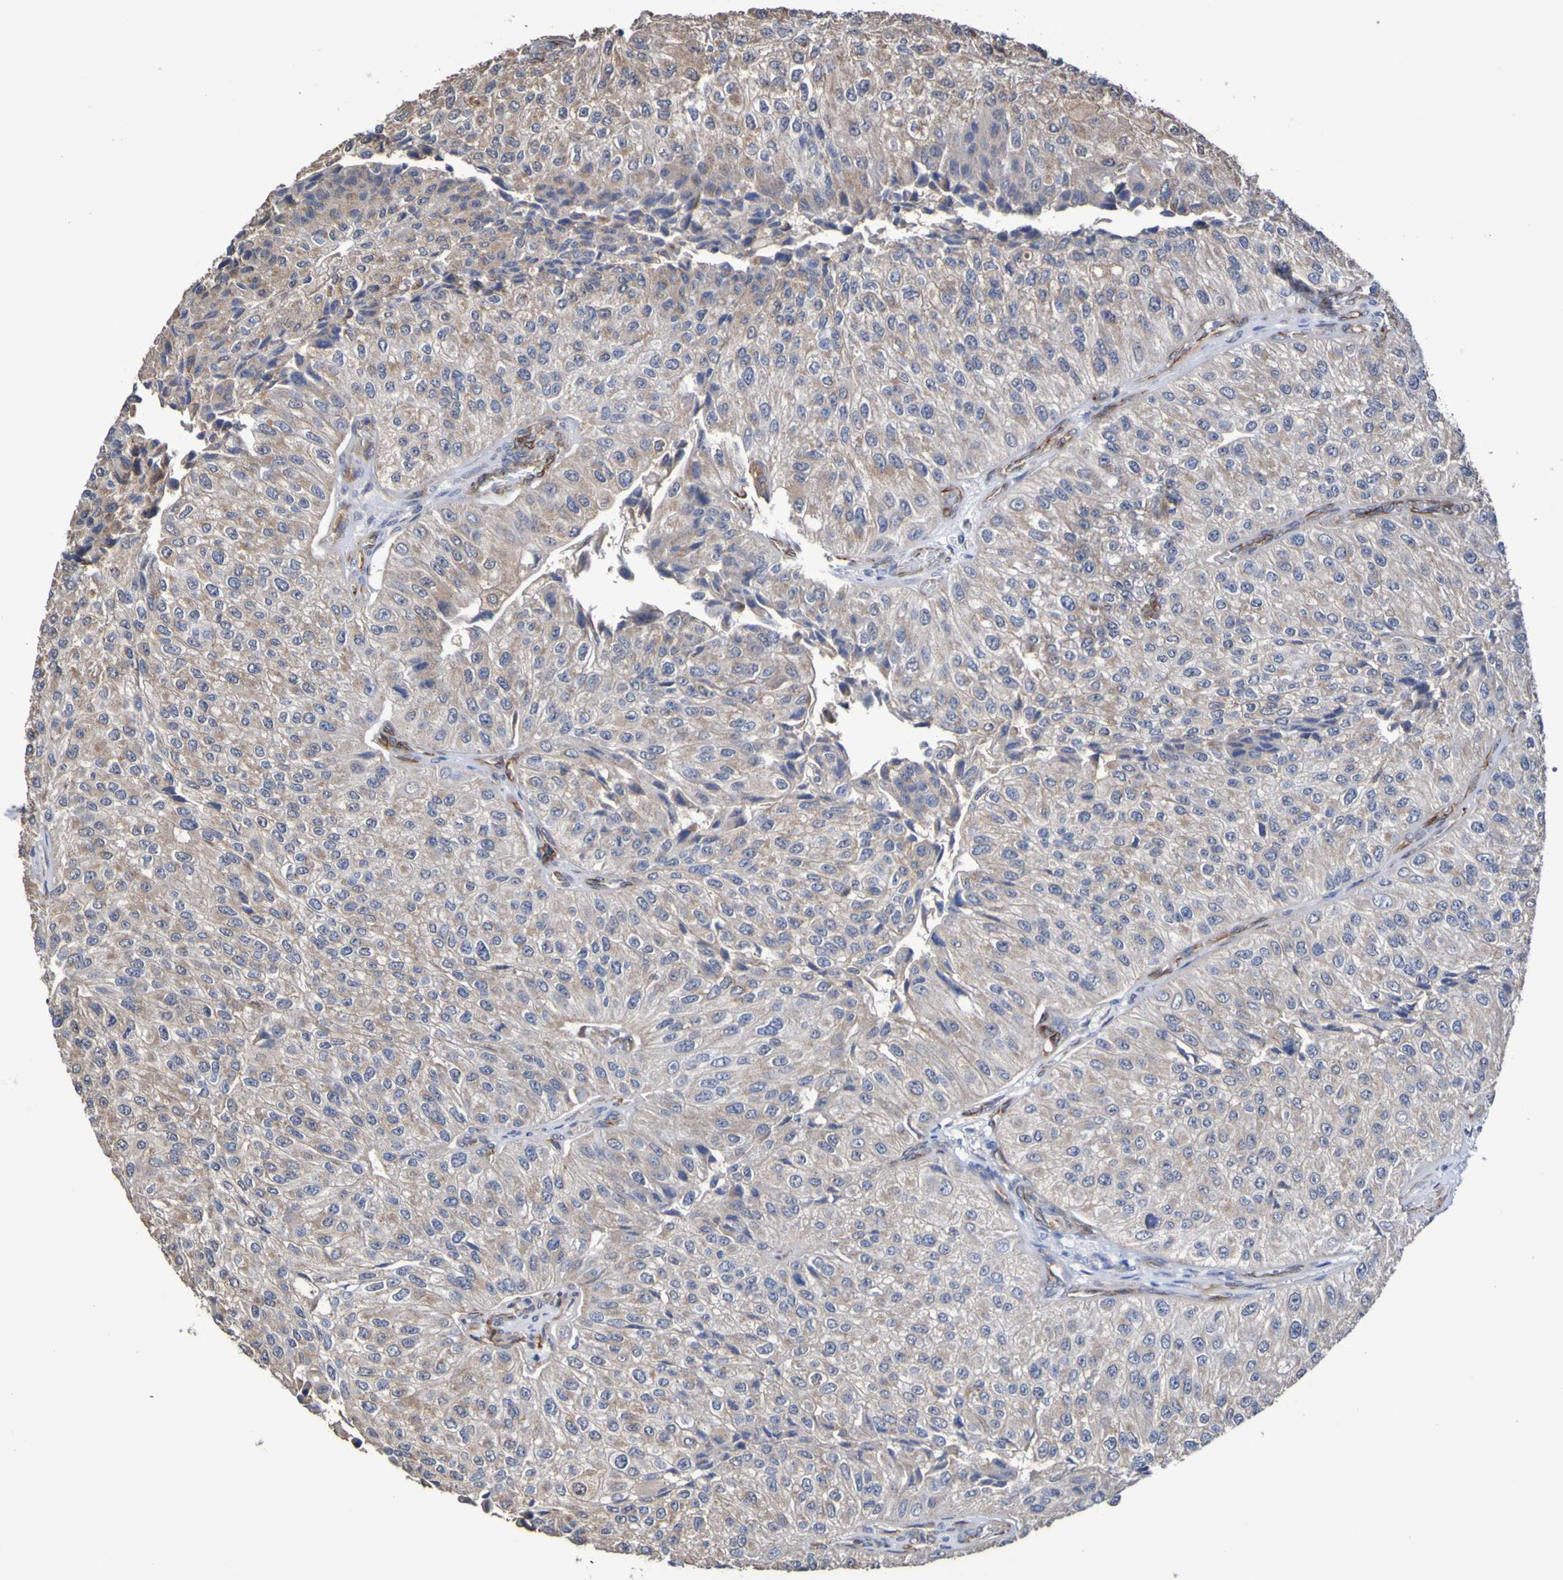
{"staining": {"intensity": "weak", "quantity": ">75%", "location": "cytoplasmic/membranous"}, "tissue": "urothelial cancer", "cell_type": "Tumor cells", "image_type": "cancer", "snomed": [{"axis": "morphology", "description": "Urothelial carcinoma, High grade"}, {"axis": "topography", "description": "Kidney"}, {"axis": "topography", "description": "Urinary bladder"}], "caption": "The histopathology image reveals immunohistochemical staining of urothelial cancer. There is weak cytoplasmic/membranous staining is appreciated in approximately >75% of tumor cells. (DAB IHC with brightfield microscopy, high magnification).", "gene": "ELMOD3", "patient": {"sex": "male", "age": 77}}